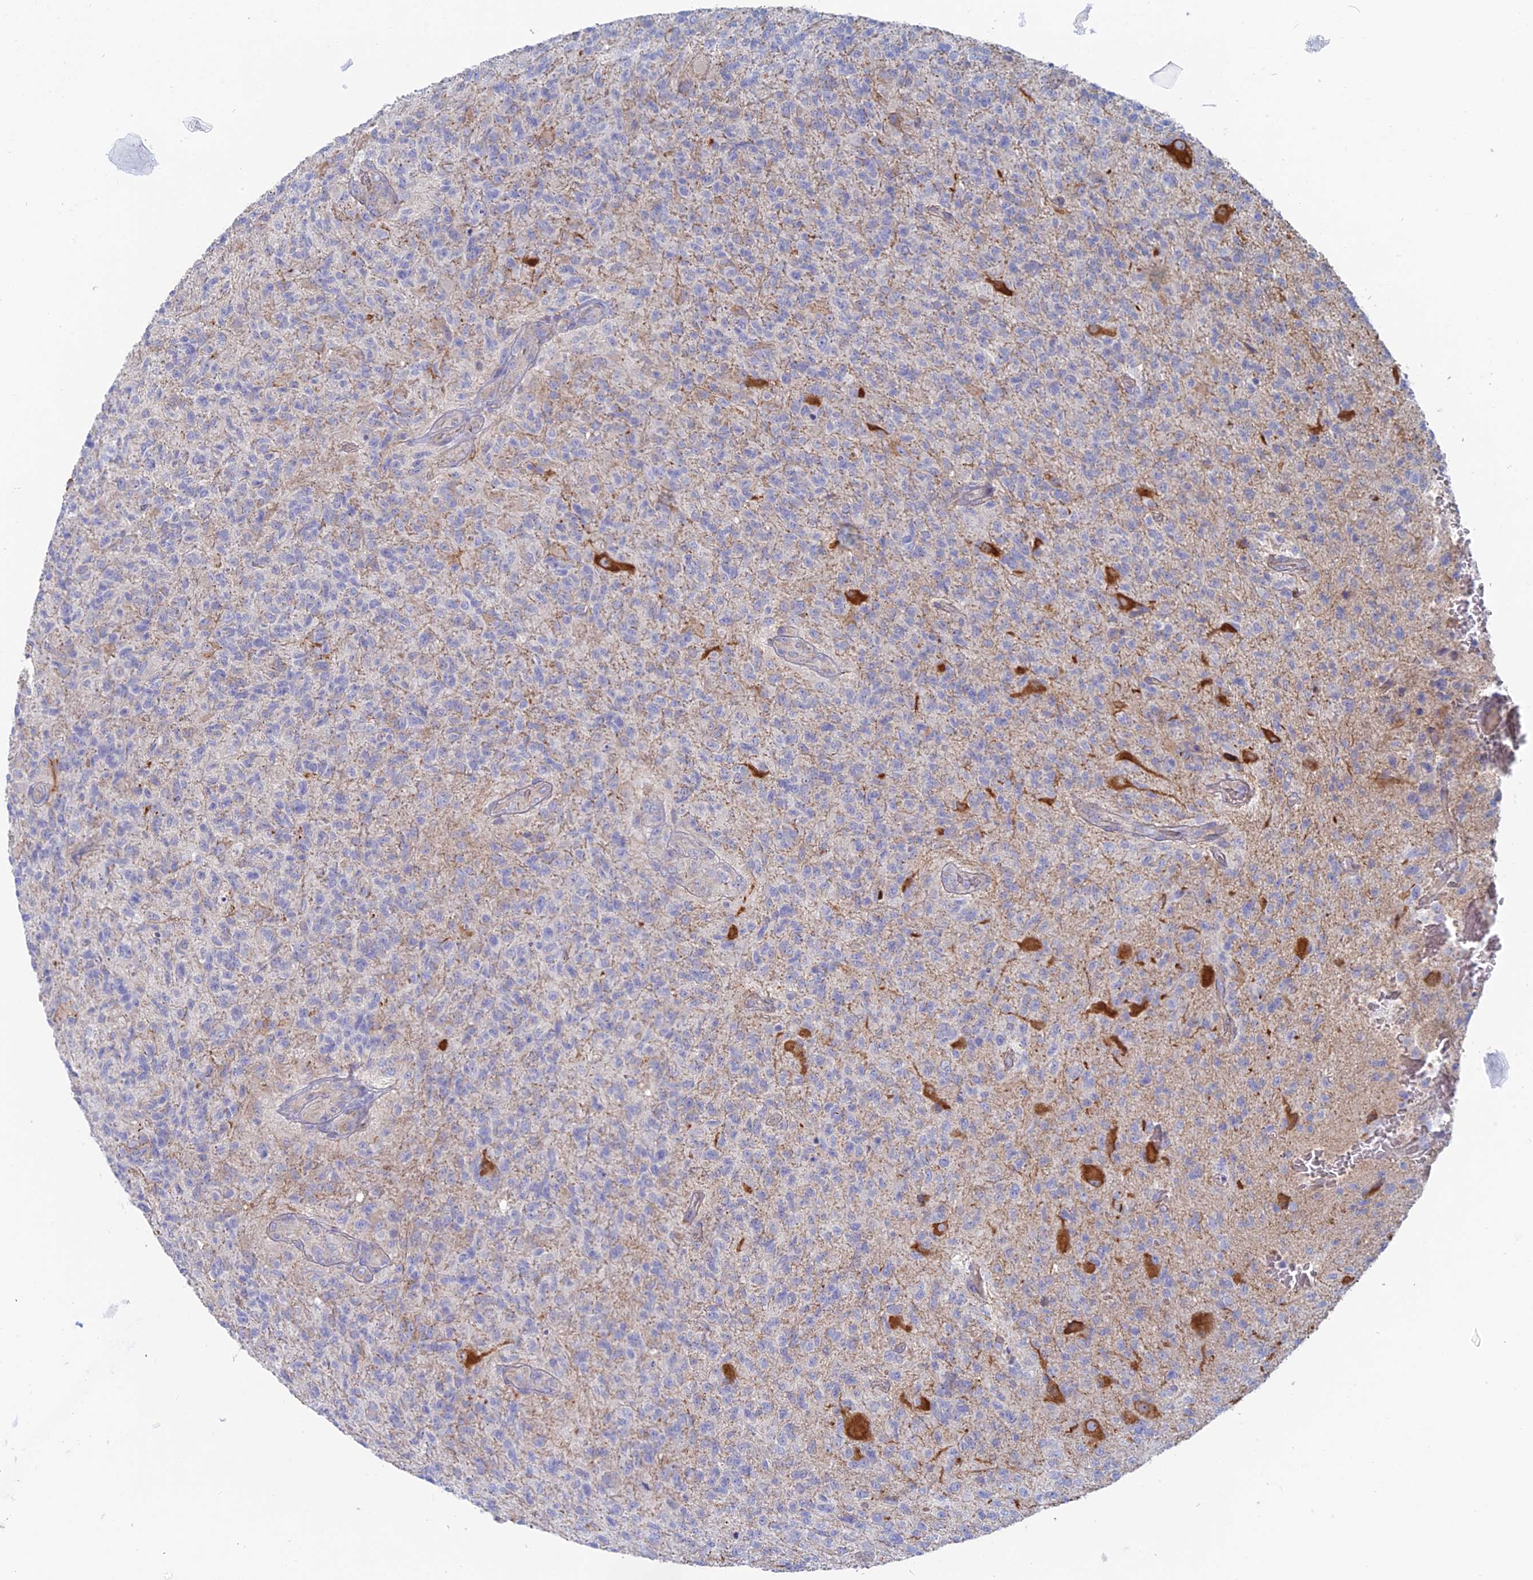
{"staining": {"intensity": "negative", "quantity": "none", "location": "none"}, "tissue": "glioma", "cell_type": "Tumor cells", "image_type": "cancer", "snomed": [{"axis": "morphology", "description": "Glioma, malignant, High grade"}, {"axis": "topography", "description": "Brain"}], "caption": "This is an IHC photomicrograph of glioma. There is no expression in tumor cells.", "gene": "TBC1D30", "patient": {"sex": "male", "age": 56}}